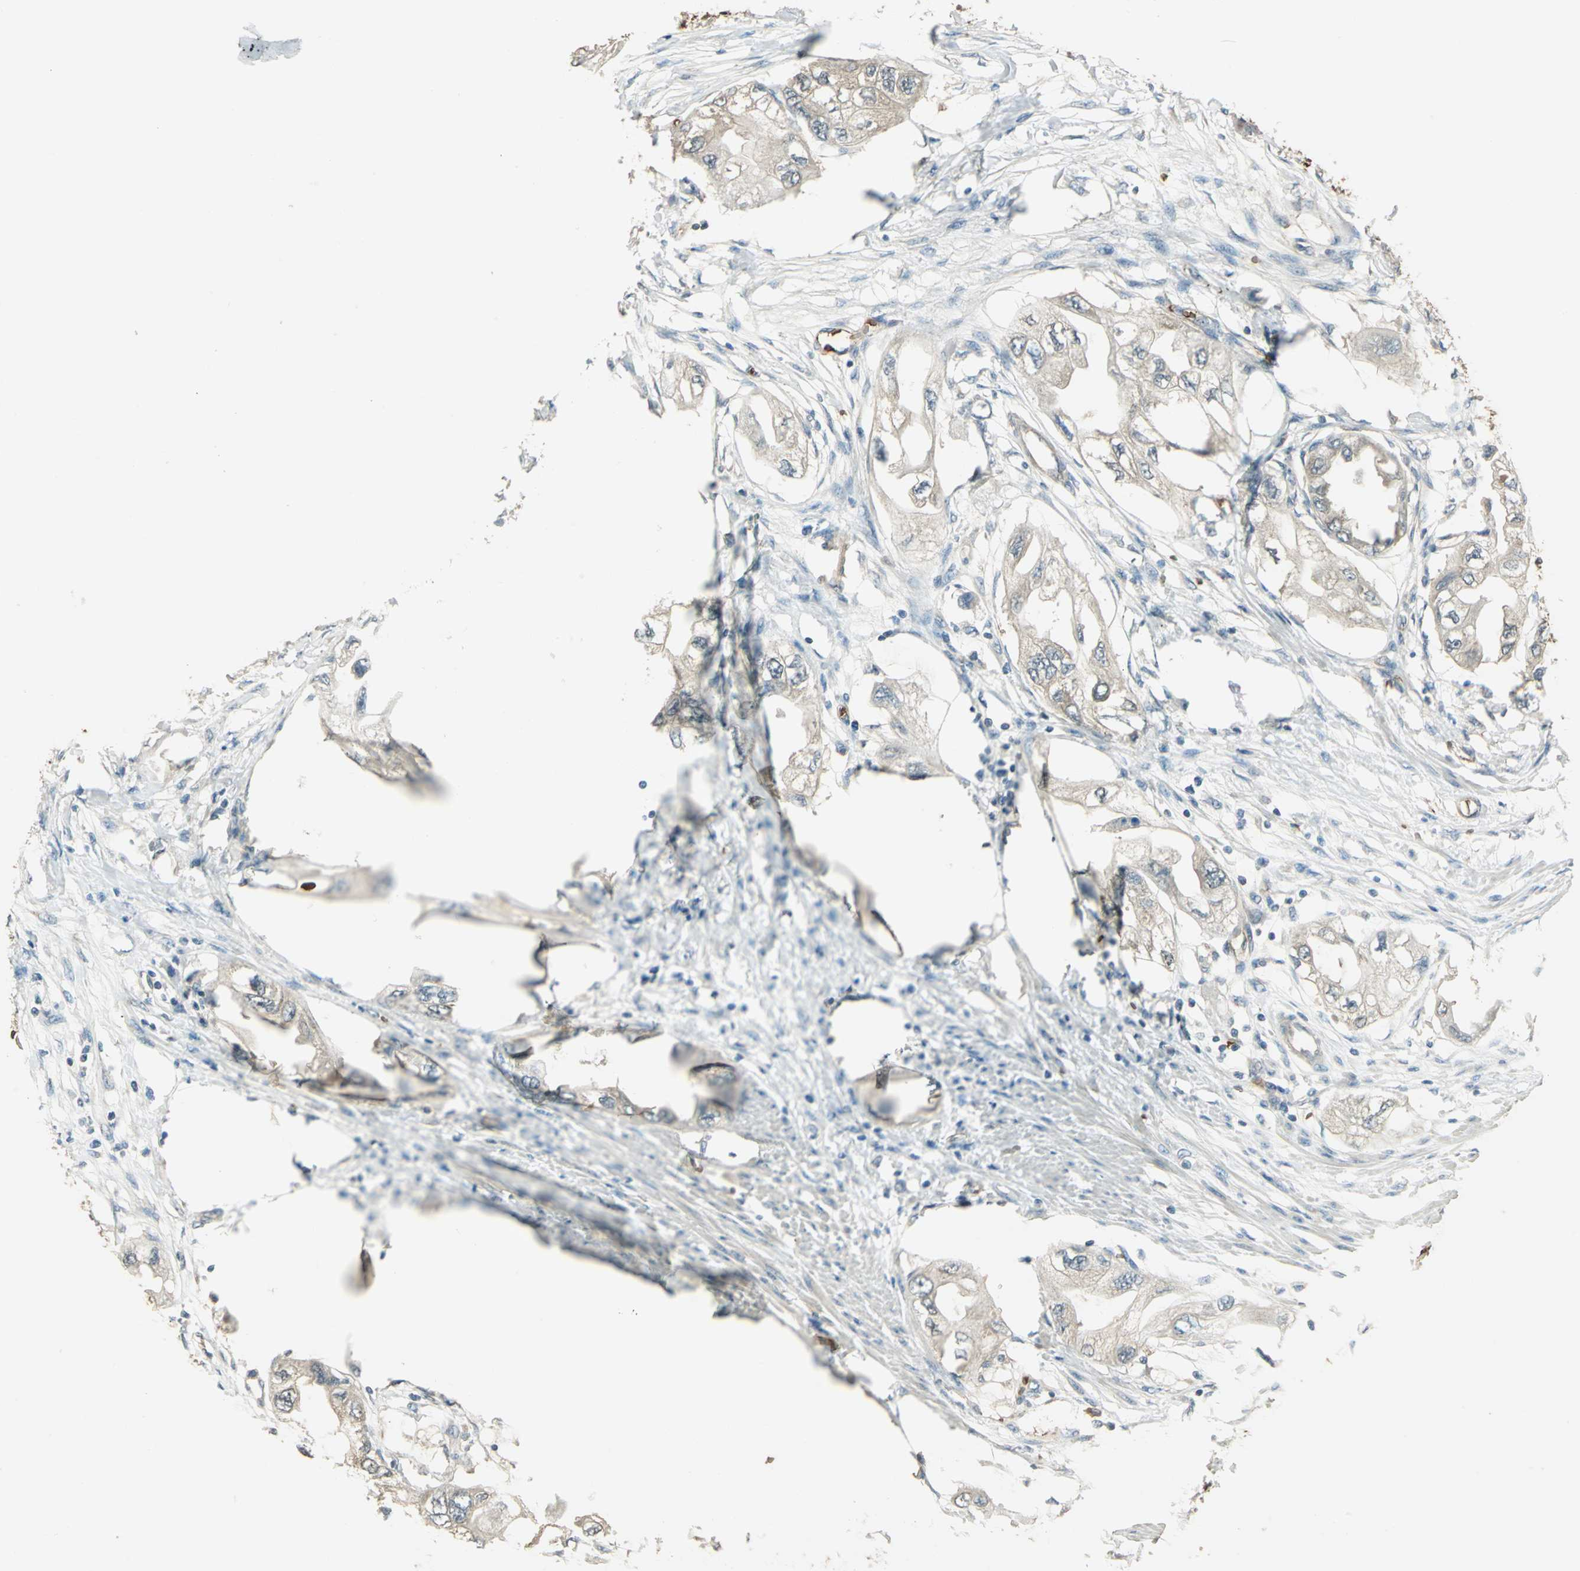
{"staining": {"intensity": "weak", "quantity": ">75%", "location": "cytoplasmic/membranous"}, "tissue": "endometrial cancer", "cell_type": "Tumor cells", "image_type": "cancer", "snomed": [{"axis": "morphology", "description": "Adenocarcinoma, NOS"}, {"axis": "topography", "description": "Endometrium"}], "caption": "This micrograph displays IHC staining of human endometrial adenocarcinoma, with low weak cytoplasmic/membranous positivity in about >75% of tumor cells.", "gene": "DDAH1", "patient": {"sex": "female", "age": 67}}